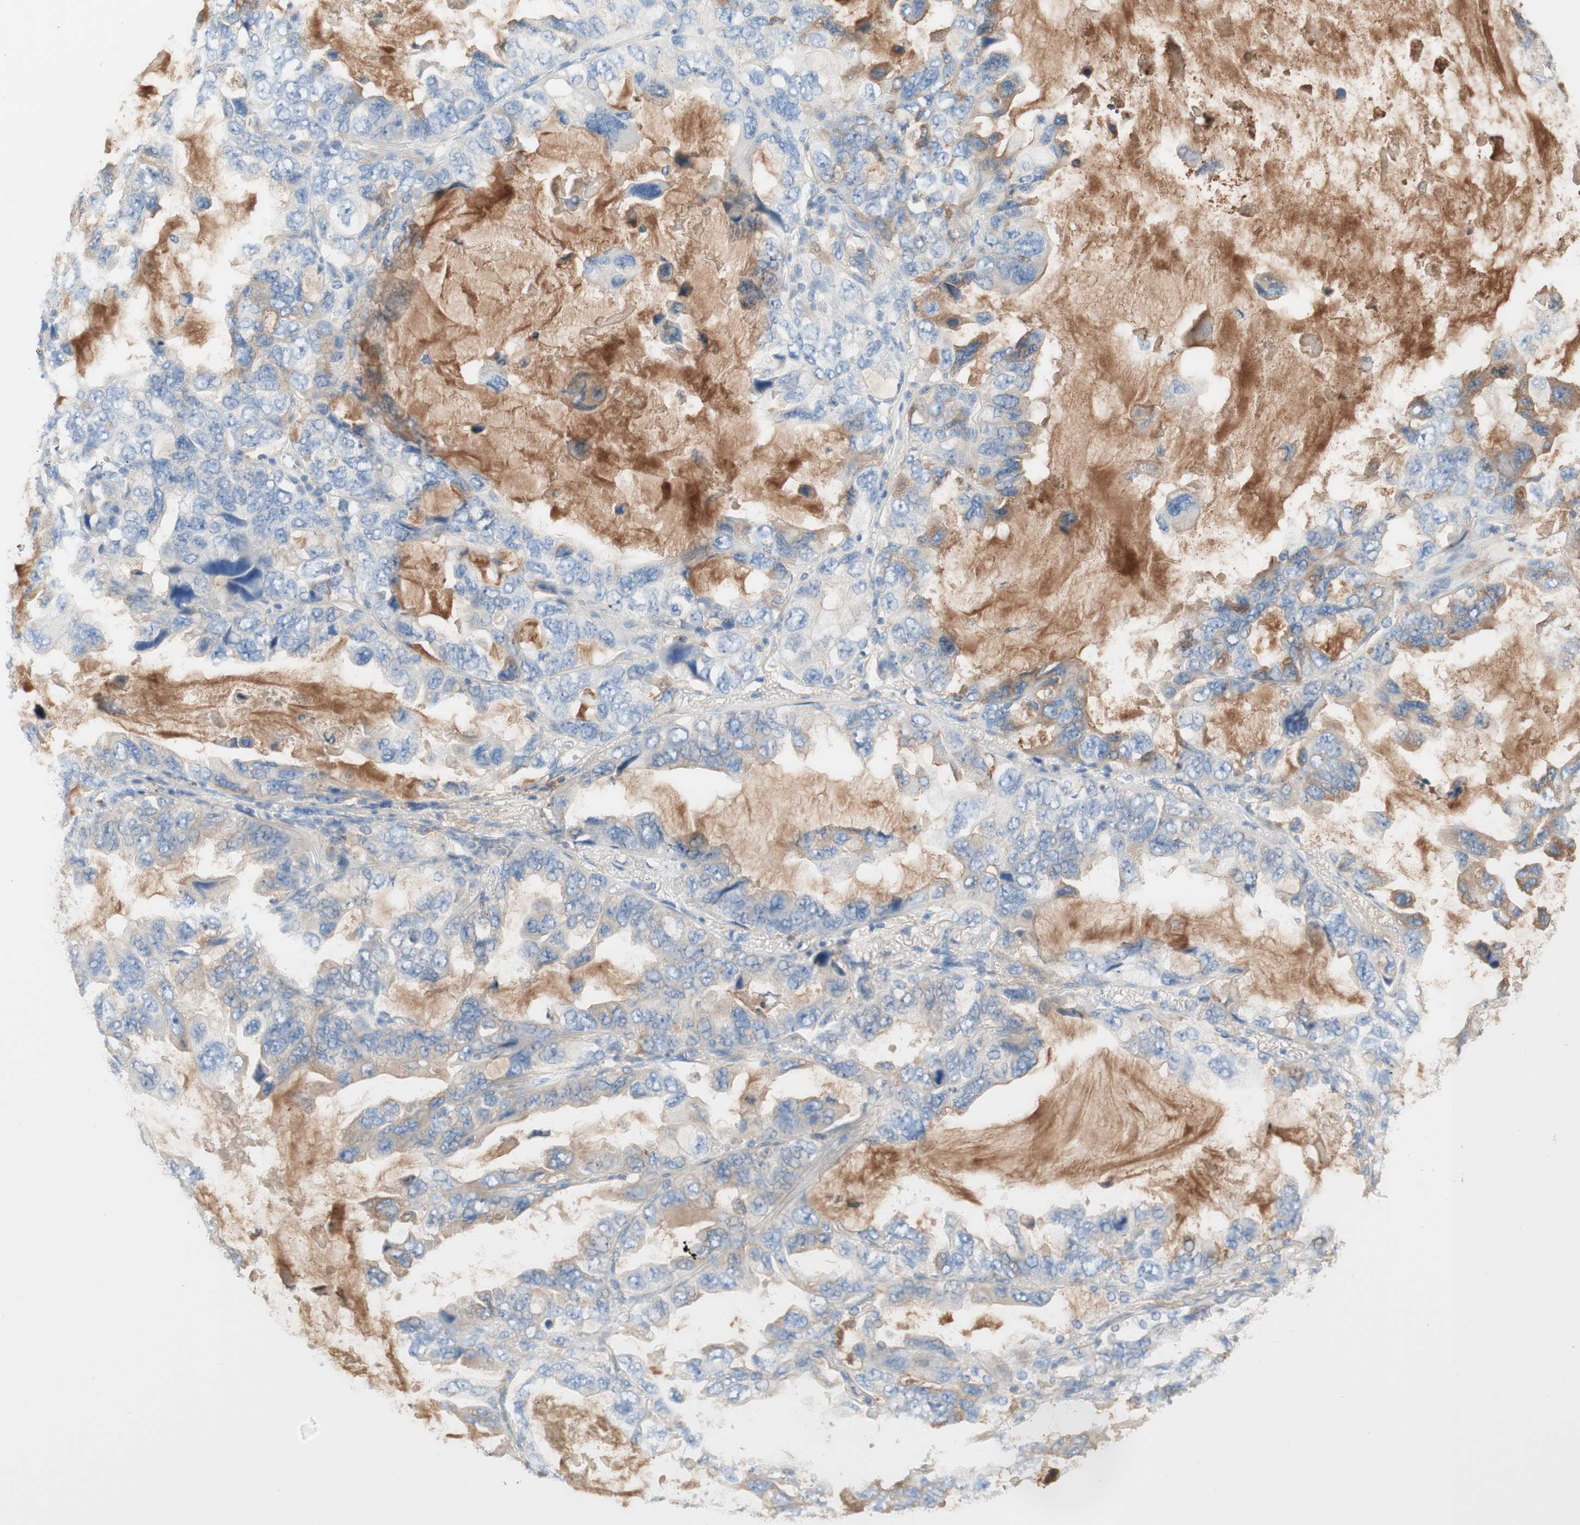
{"staining": {"intensity": "negative", "quantity": "none", "location": "none"}, "tissue": "lung cancer", "cell_type": "Tumor cells", "image_type": "cancer", "snomed": [{"axis": "morphology", "description": "Squamous cell carcinoma, NOS"}, {"axis": "topography", "description": "Lung"}], "caption": "IHC image of lung squamous cell carcinoma stained for a protein (brown), which exhibits no expression in tumor cells.", "gene": "KNG1", "patient": {"sex": "female", "age": 73}}